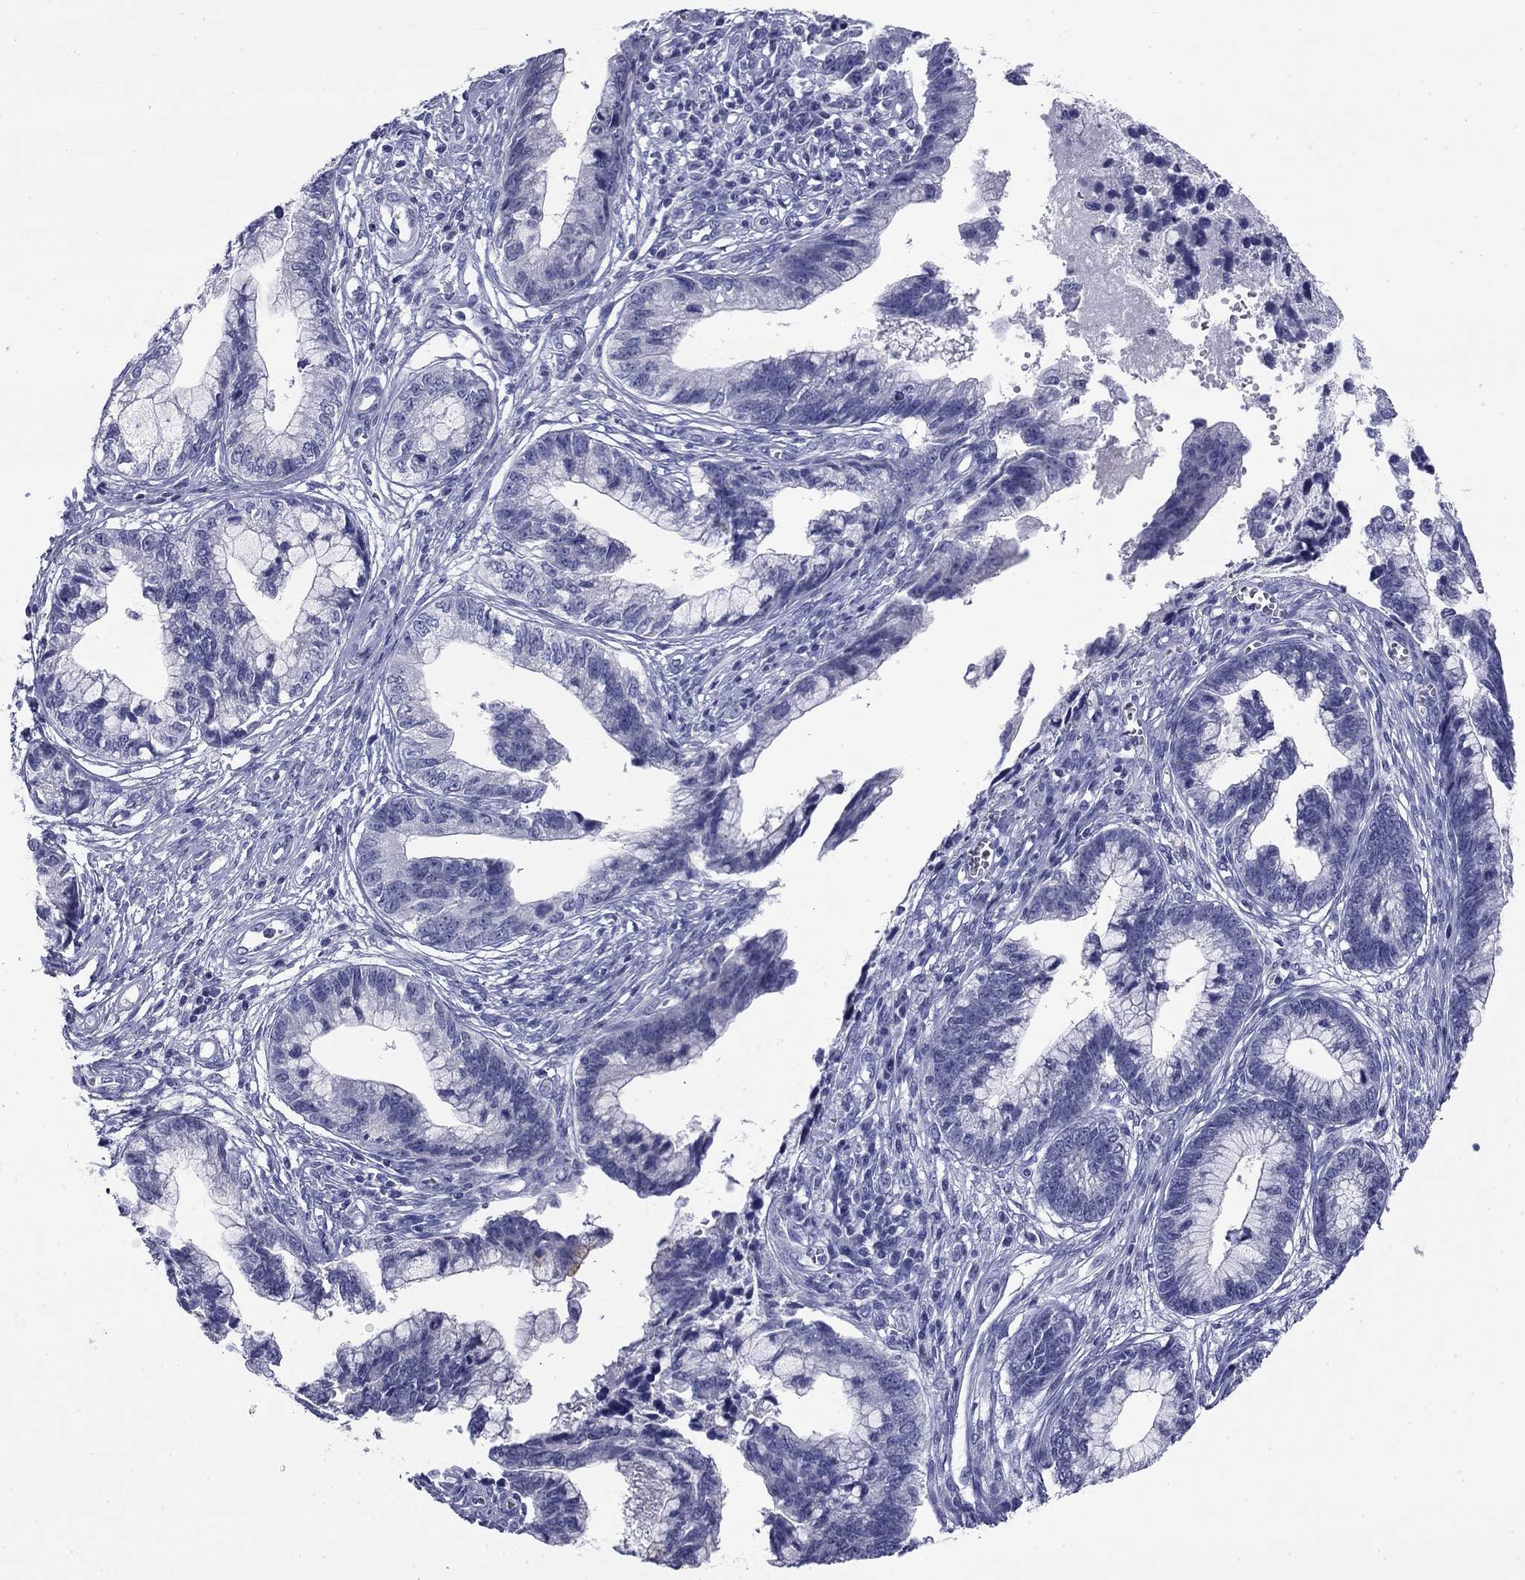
{"staining": {"intensity": "negative", "quantity": "none", "location": "none"}, "tissue": "cervical cancer", "cell_type": "Tumor cells", "image_type": "cancer", "snomed": [{"axis": "morphology", "description": "Adenocarcinoma, NOS"}, {"axis": "topography", "description": "Cervix"}], "caption": "High power microscopy histopathology image of an IHC image of cervical cancer, revealing no significant expression in tumor cells.", "gene": "ABCC2", "patient": {"sex": "female", "age": 44}}